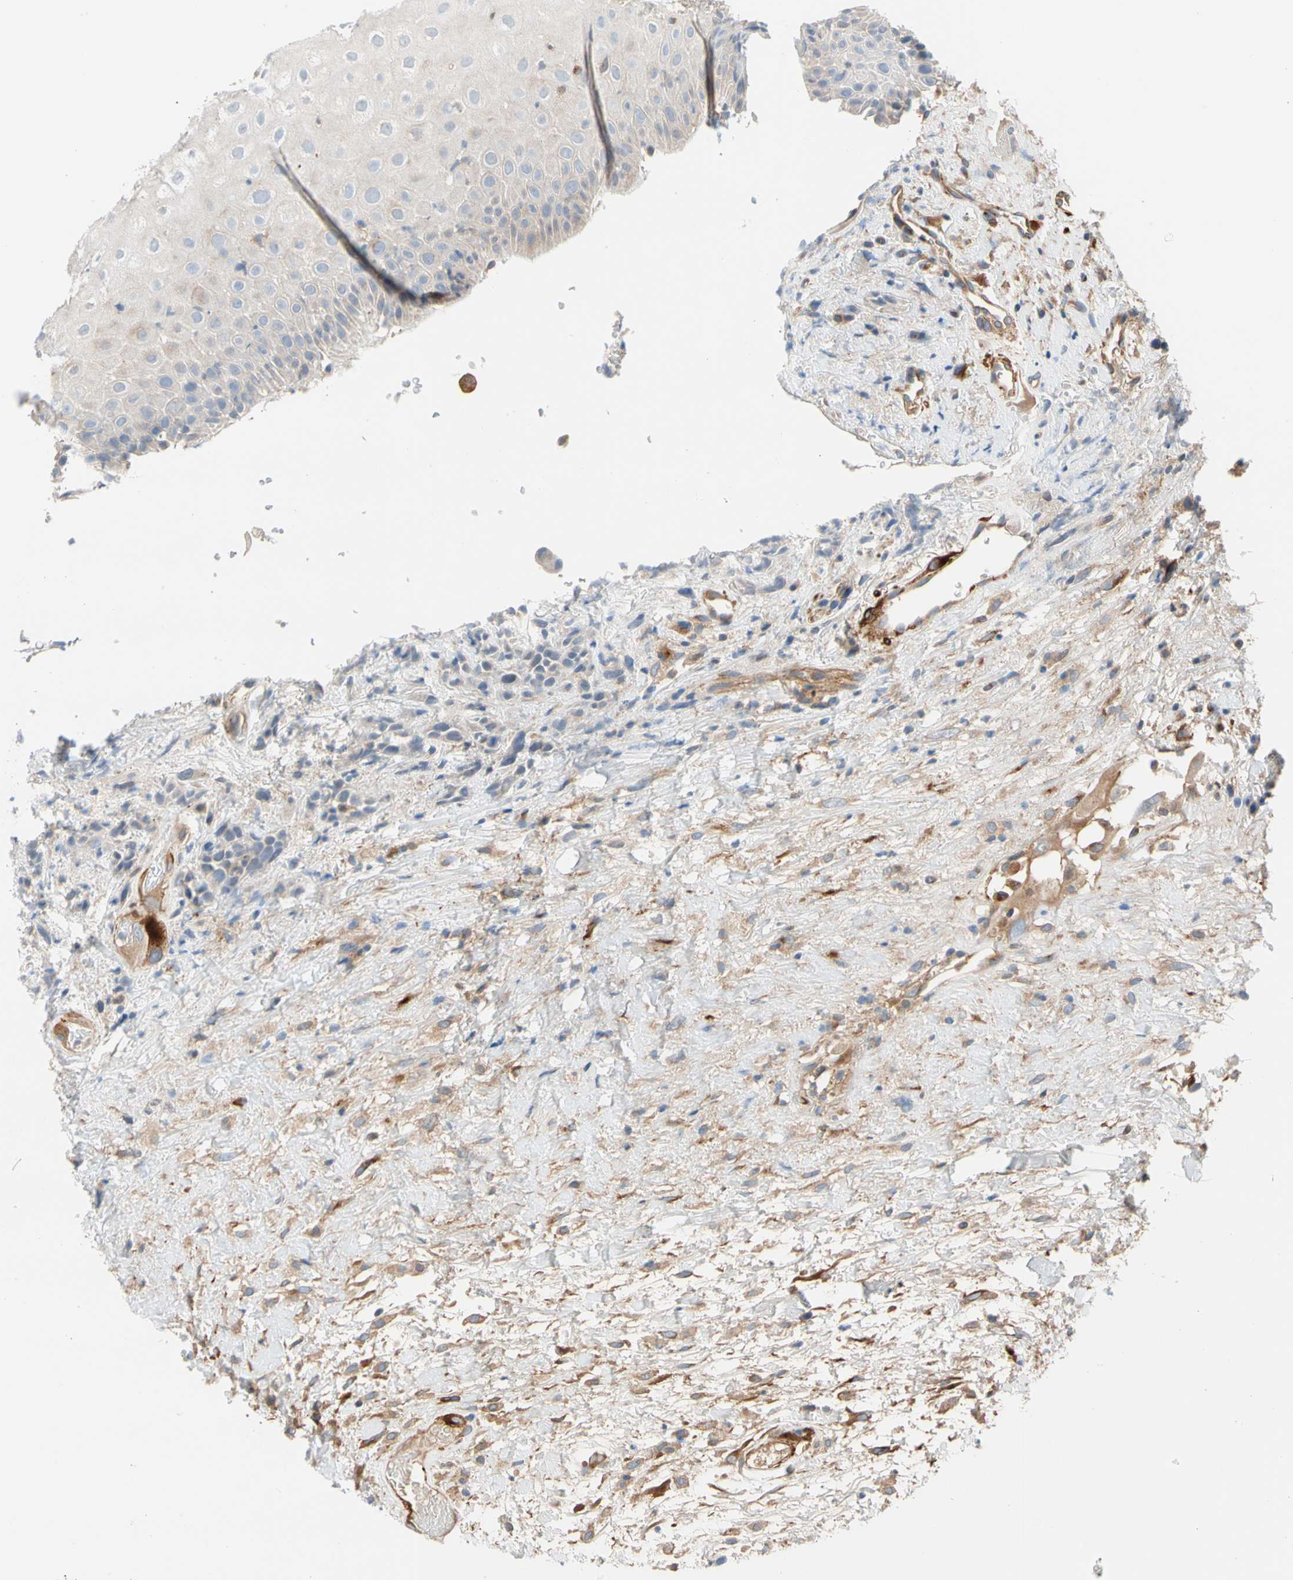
{"staining": {"intensity": "negative", "quantity": "none", "location": "none"}, "tissue": "head and neck cancer", "cell_type": "Tumor cells", "image_type": "cancer", "snomed": [{"axis": "morphology", "description": "Normal tissue, NOS"}, {"axis": "morphology", "description": "Squamous cell carcinoma, NOS"}, {"axis": "topography", "description": "Cartilage tissue"}, {"axis": "topography", "description": "Head-Neck"}], "caption": "Head and neck squamous cell carcinoma stained for a protein using immunohistochemistry demonstrates no positivity tumor cells.", "gene": "ENTREP3", "patient": {"sex": "male", "age": 62}}